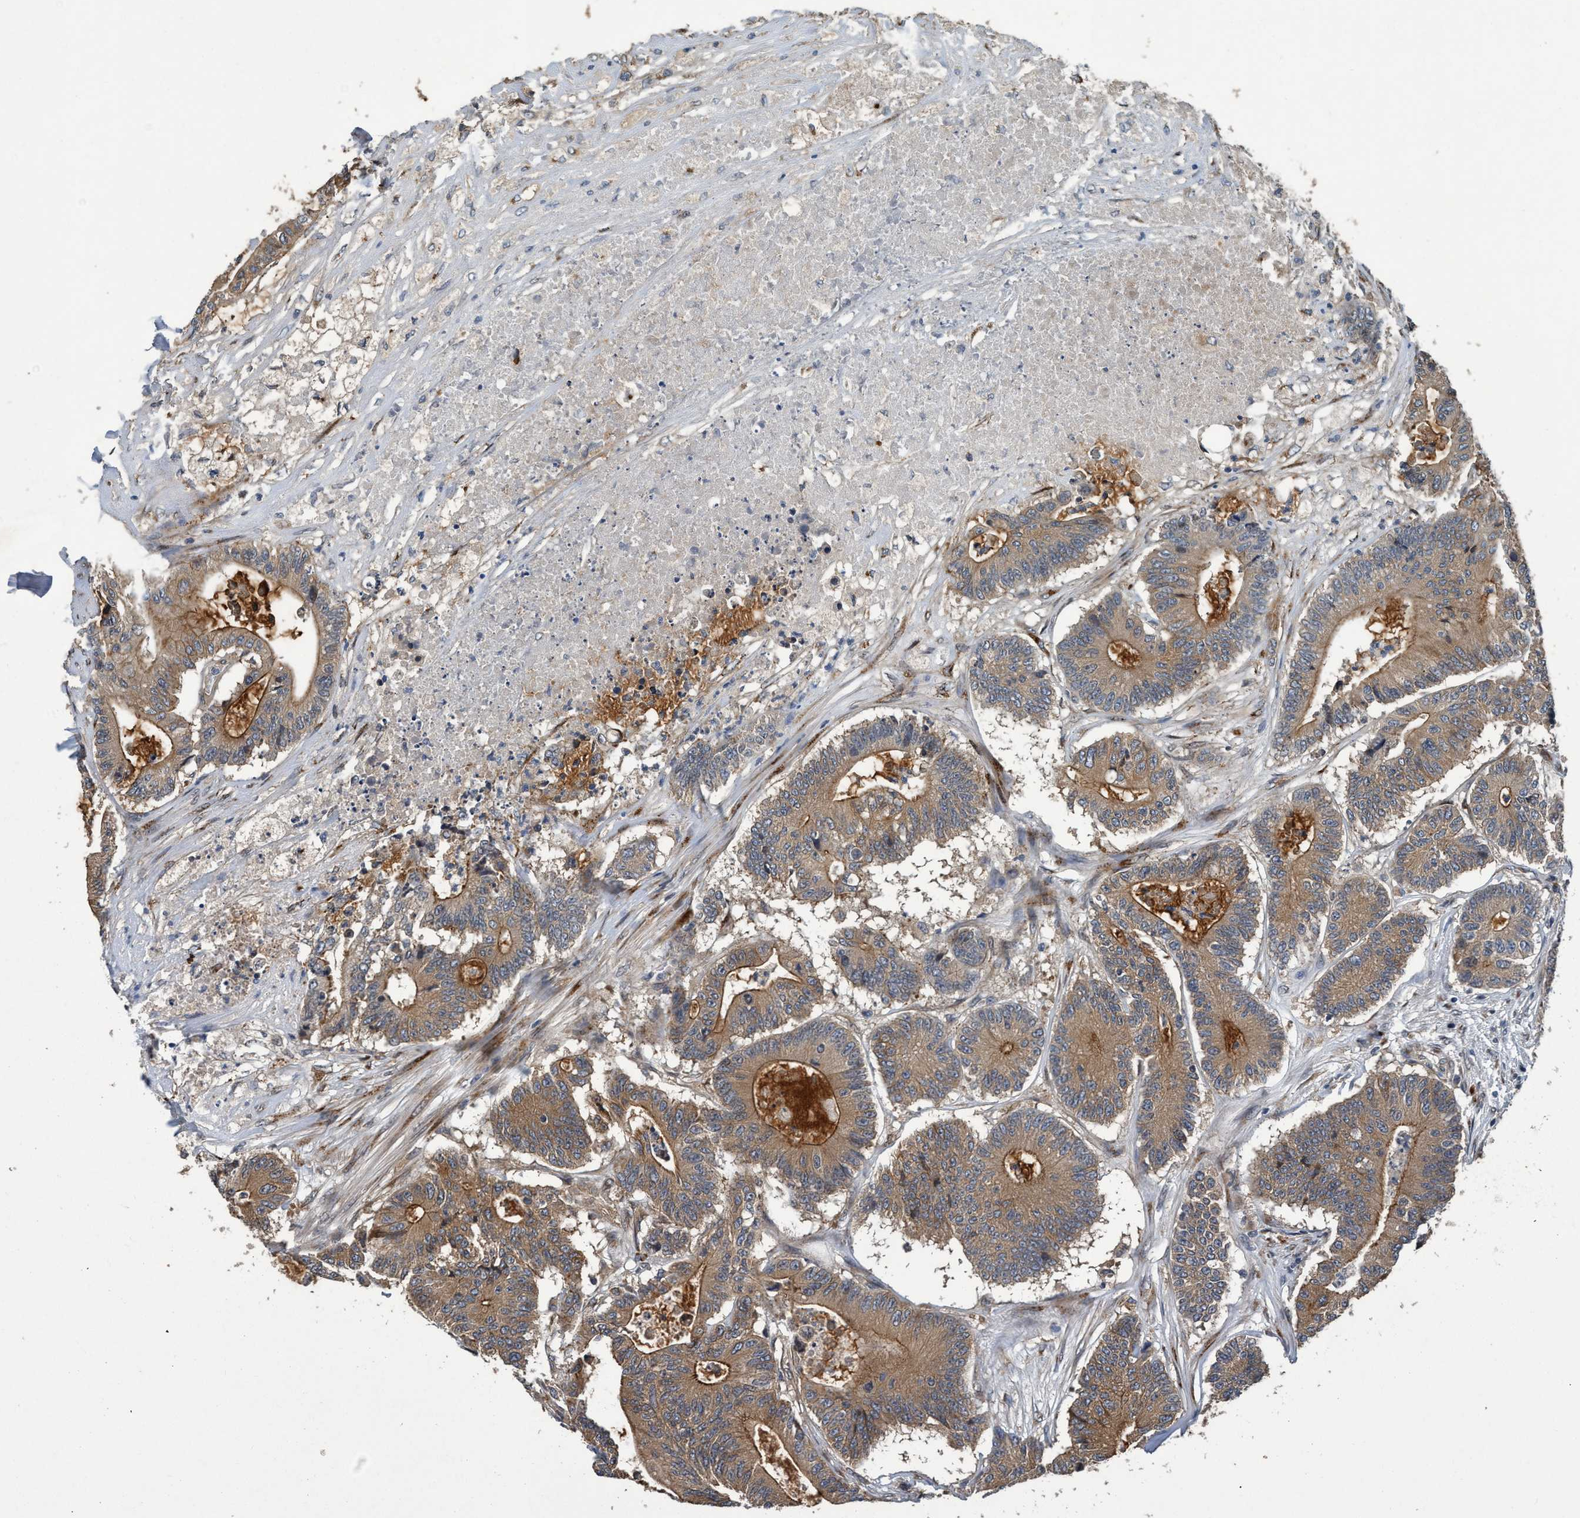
{"staining": {"intensity": "moderate", "quantity": ">75%", "location": "cytoplasmic/membranous"}, "tissue": "colorectal cancer", "cell_type": "Tumor cells", "image_type": "cancer", "snomed": [{"axis": "morphology", "description": "Adenocarcinoma, NOS"}, {"axis": "topography", "description": "Colon"}], "caption": "Human adenocarcinoma (colorectal) stained for a protein (brown) exhibits moderate cytoplasmic/membranous positive positivity in about >75% of tumor cells.", "gene": "MACC1", "patient": {"sex": "female", "age": 84}}